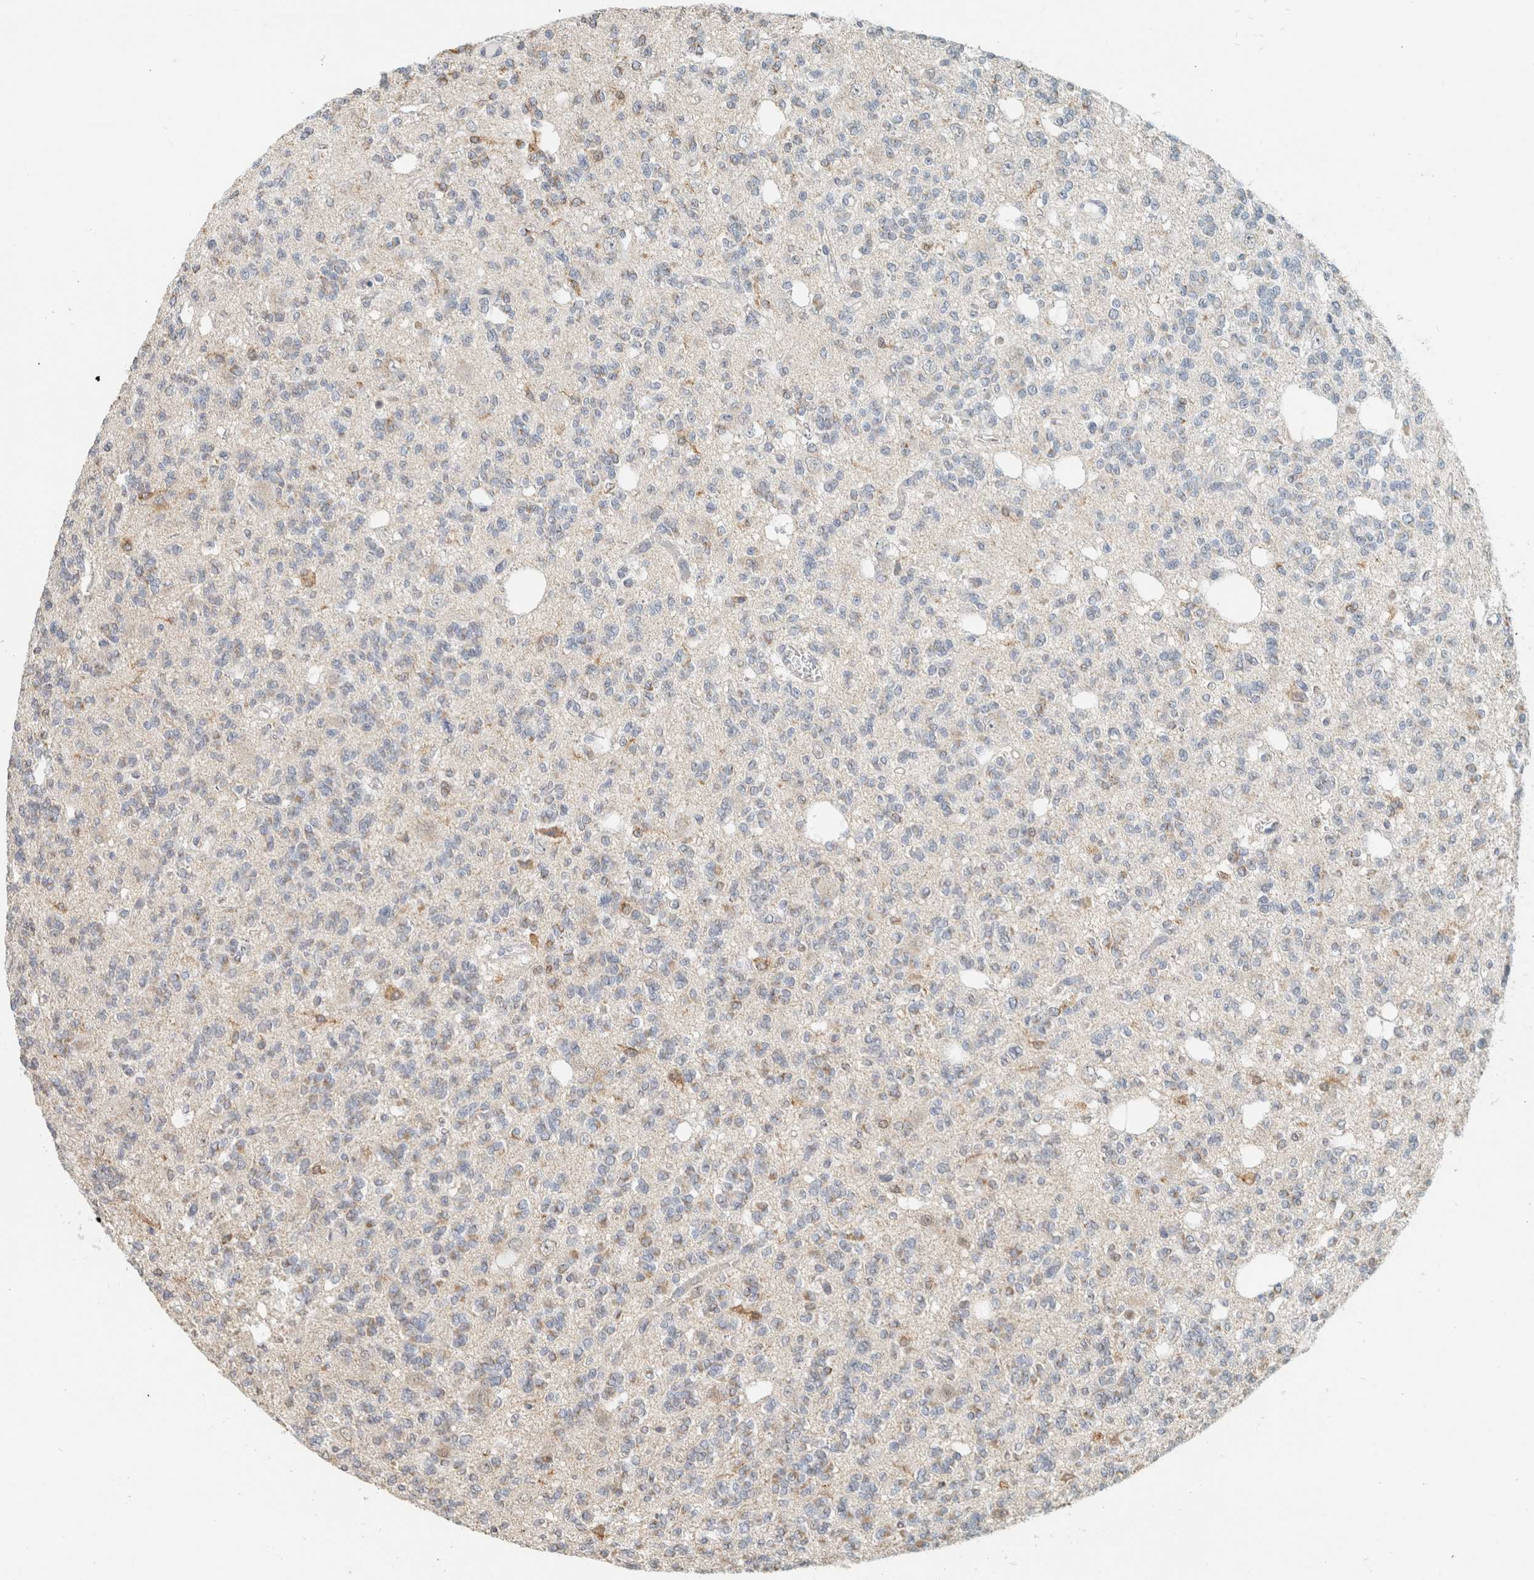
{"staining": {"intensity": "weak", "quantity": "<25%", "location": "cytoplasmic/membranous"}, "tissue": "glioma", "cell_type": "Tumor cells", "image_type": "cancer", "snomed": [{"axis": "morphology", "description": "Glioma, malignant, Low grade"}, {"axis": "topography", "description": "Brain"}], "caption": "Immunohistochemical staining of glioma demonstrates no significant positivity in tumor cells.", "gene": "CAPG", "patient": {"sex": "male", "age": 38}}